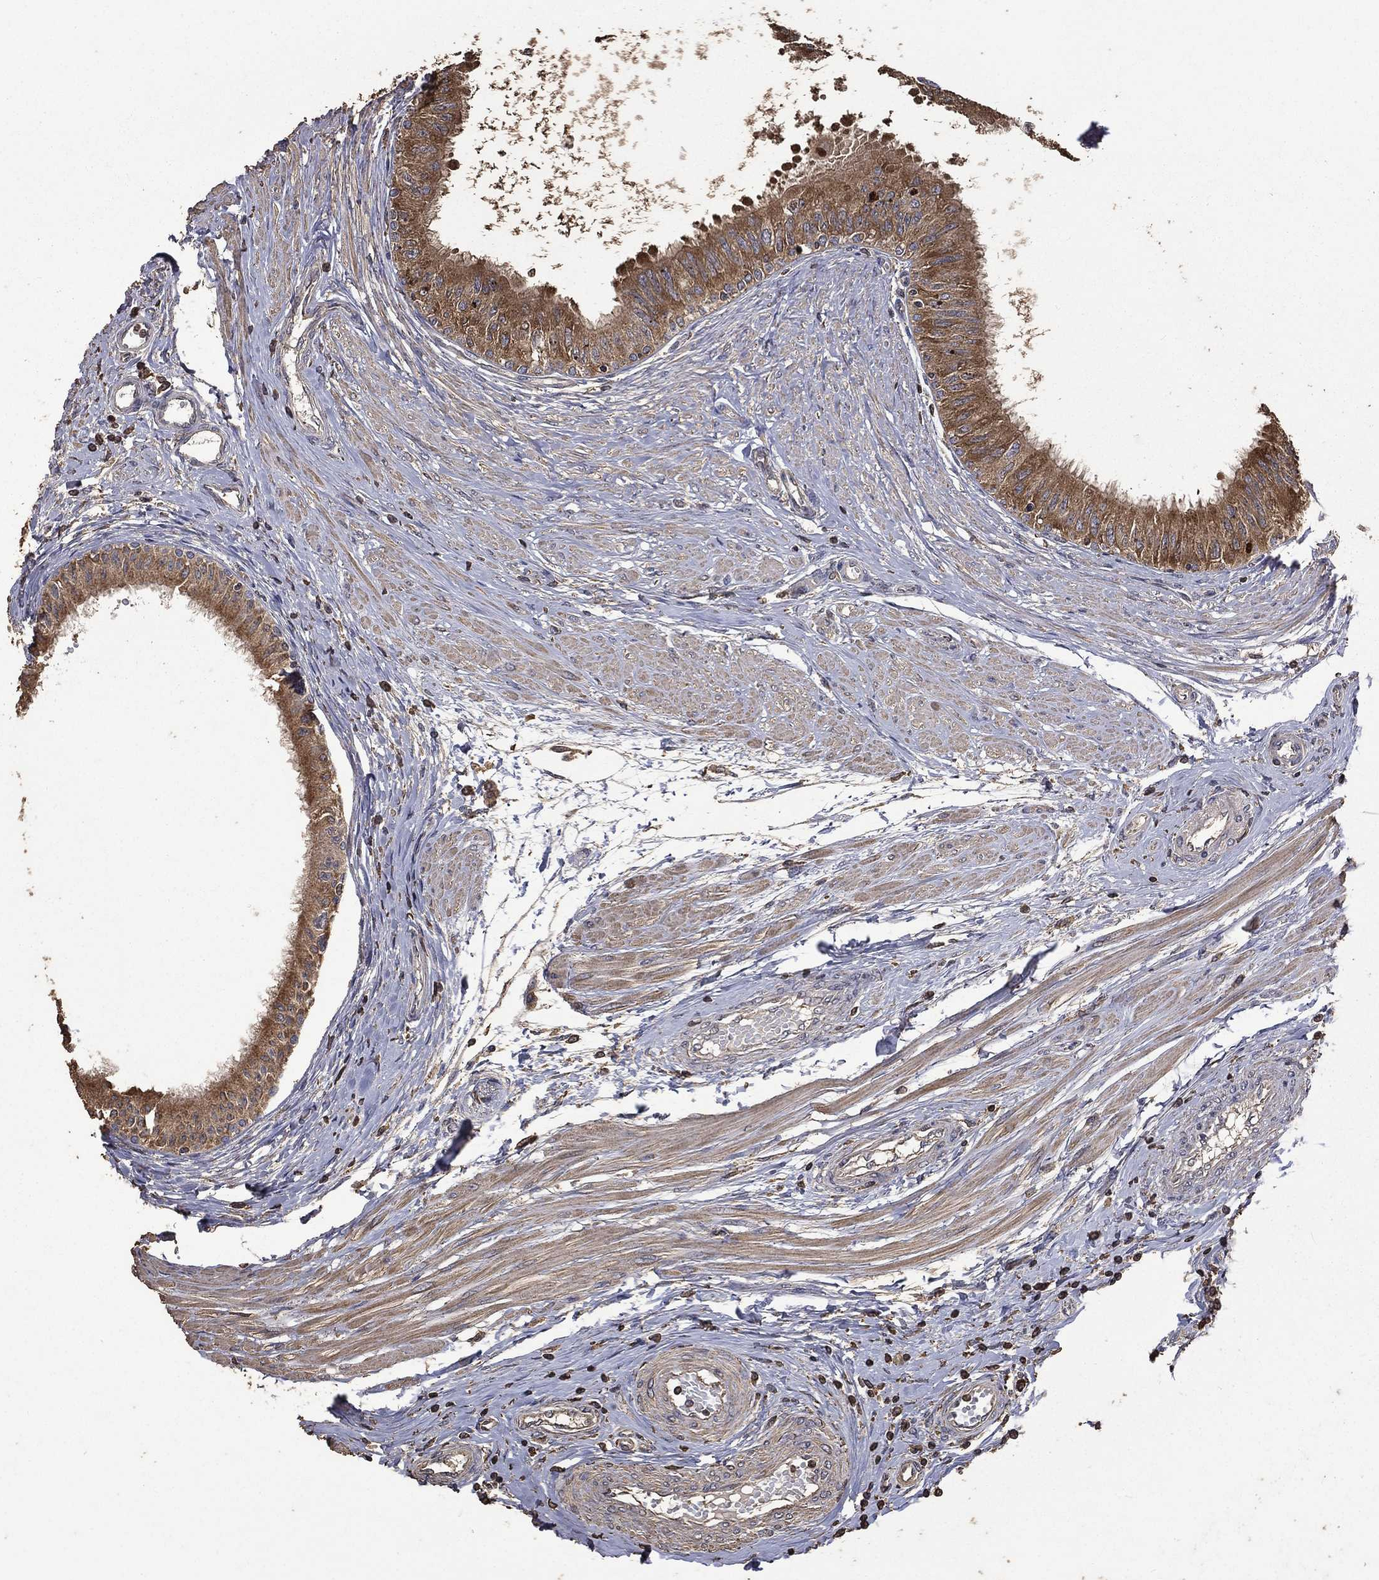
{"staining": {"intensity": "strong", "quantity": ">75%", "location": "cytoplasmic/membranous"}, "tissue": "epididymis", "cell_type": "Glandular cells", "image_type": "normal", "snomed": [{"axis": "morphology", "description": "Normal tissue, NOS"}, {"axis": "morphology", "description": "Seminoma, NOS"}, {"axis": "topography", "description": "Testis"}, {"axis": "topography", "description": "Epididymis"}], "caption": "A high-resolution photomicrograph shows immunohistochemistry staining of normal epididymis, which shows strong cytoplasmic/membranous positivity in approximately >75% of glandular cells.", "gene": "METTL27", "patient": {"sex": "male", "age": 61}}